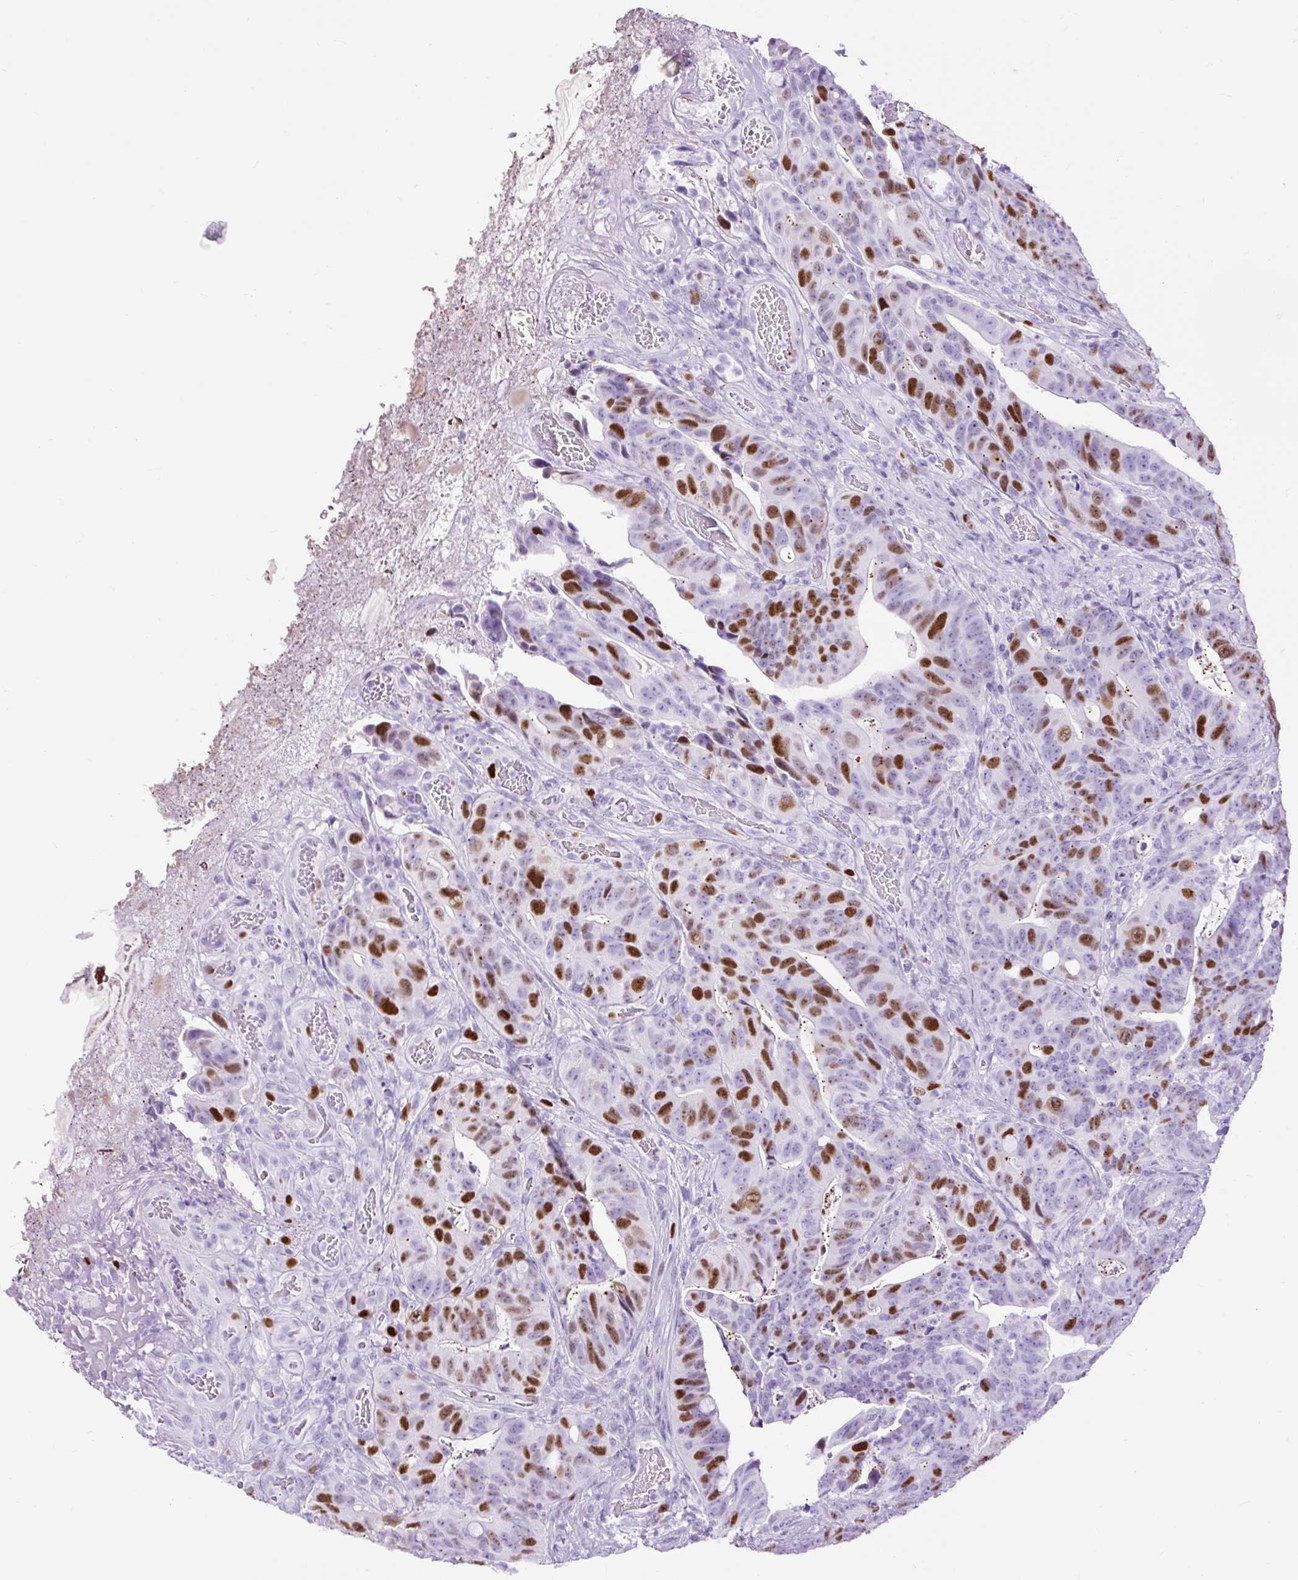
{"staining": {"intensity": "strong", "quantity": "25%-75%", "location": "nuclear"}, "tissue": "colorectal cancer", "cell_type": "Tumor cells", "image_type": "cancer", "snomed": [{"axis": "morphology", "description": "Adenocarcinoma, NOS"}, {"axis": "topography", "description": "Colon"}], "caption": "Adenocarcinoma (colorectal) stained for a protein (brown) displays strong nuclear positive positivity in approximately 25%-75% of tumor cells.", "gene": "RACGAP1", "patient": {"sex": "female", "age": 82}}